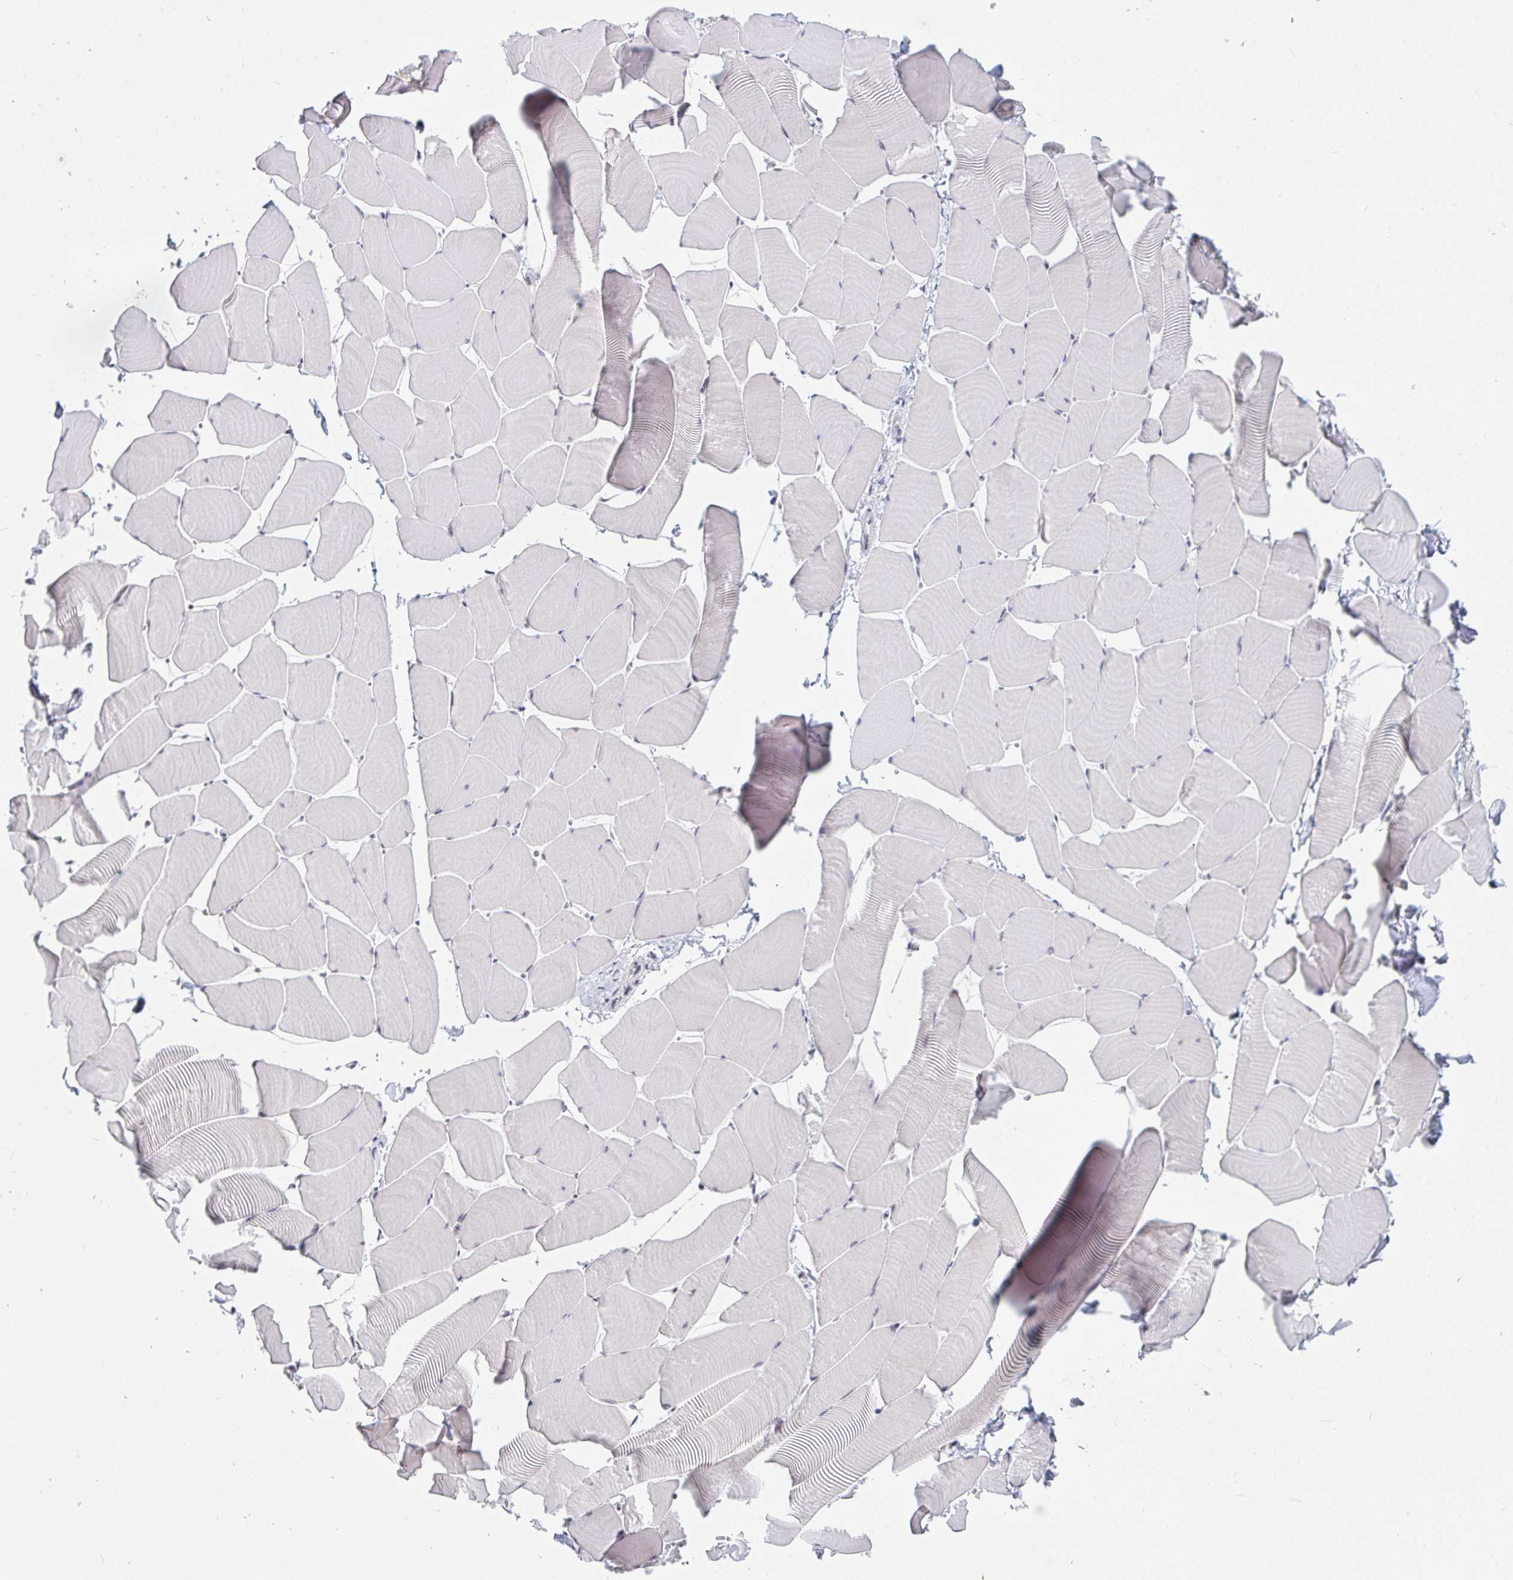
{"staining": {"intensity": "negative", "quantity": "none", "location": "none"}, "tissue": "skeletal muscle", "cell_type": "Myocytes", "image_type": "normal", "snomed": [{"axis": "morphology", "description": "Normal tissue, NOS"}, {"axis": "topography", "description": "Skeletal muscle"}], "caption": "DAB (3,3'-diaminobenzidine) immunohistochemical staining of benign human skeletal muscle displays no significant positivity in myocytes. (Stains: DAB (3,3'-diaminobenzidine) immunohistochemistry (IHC) with hematoxylin counter stain, Microscopy: brightfield microscopy at high magnification).", "gene": "PRR14", "patient": {"sex": "male", "age": 25}}